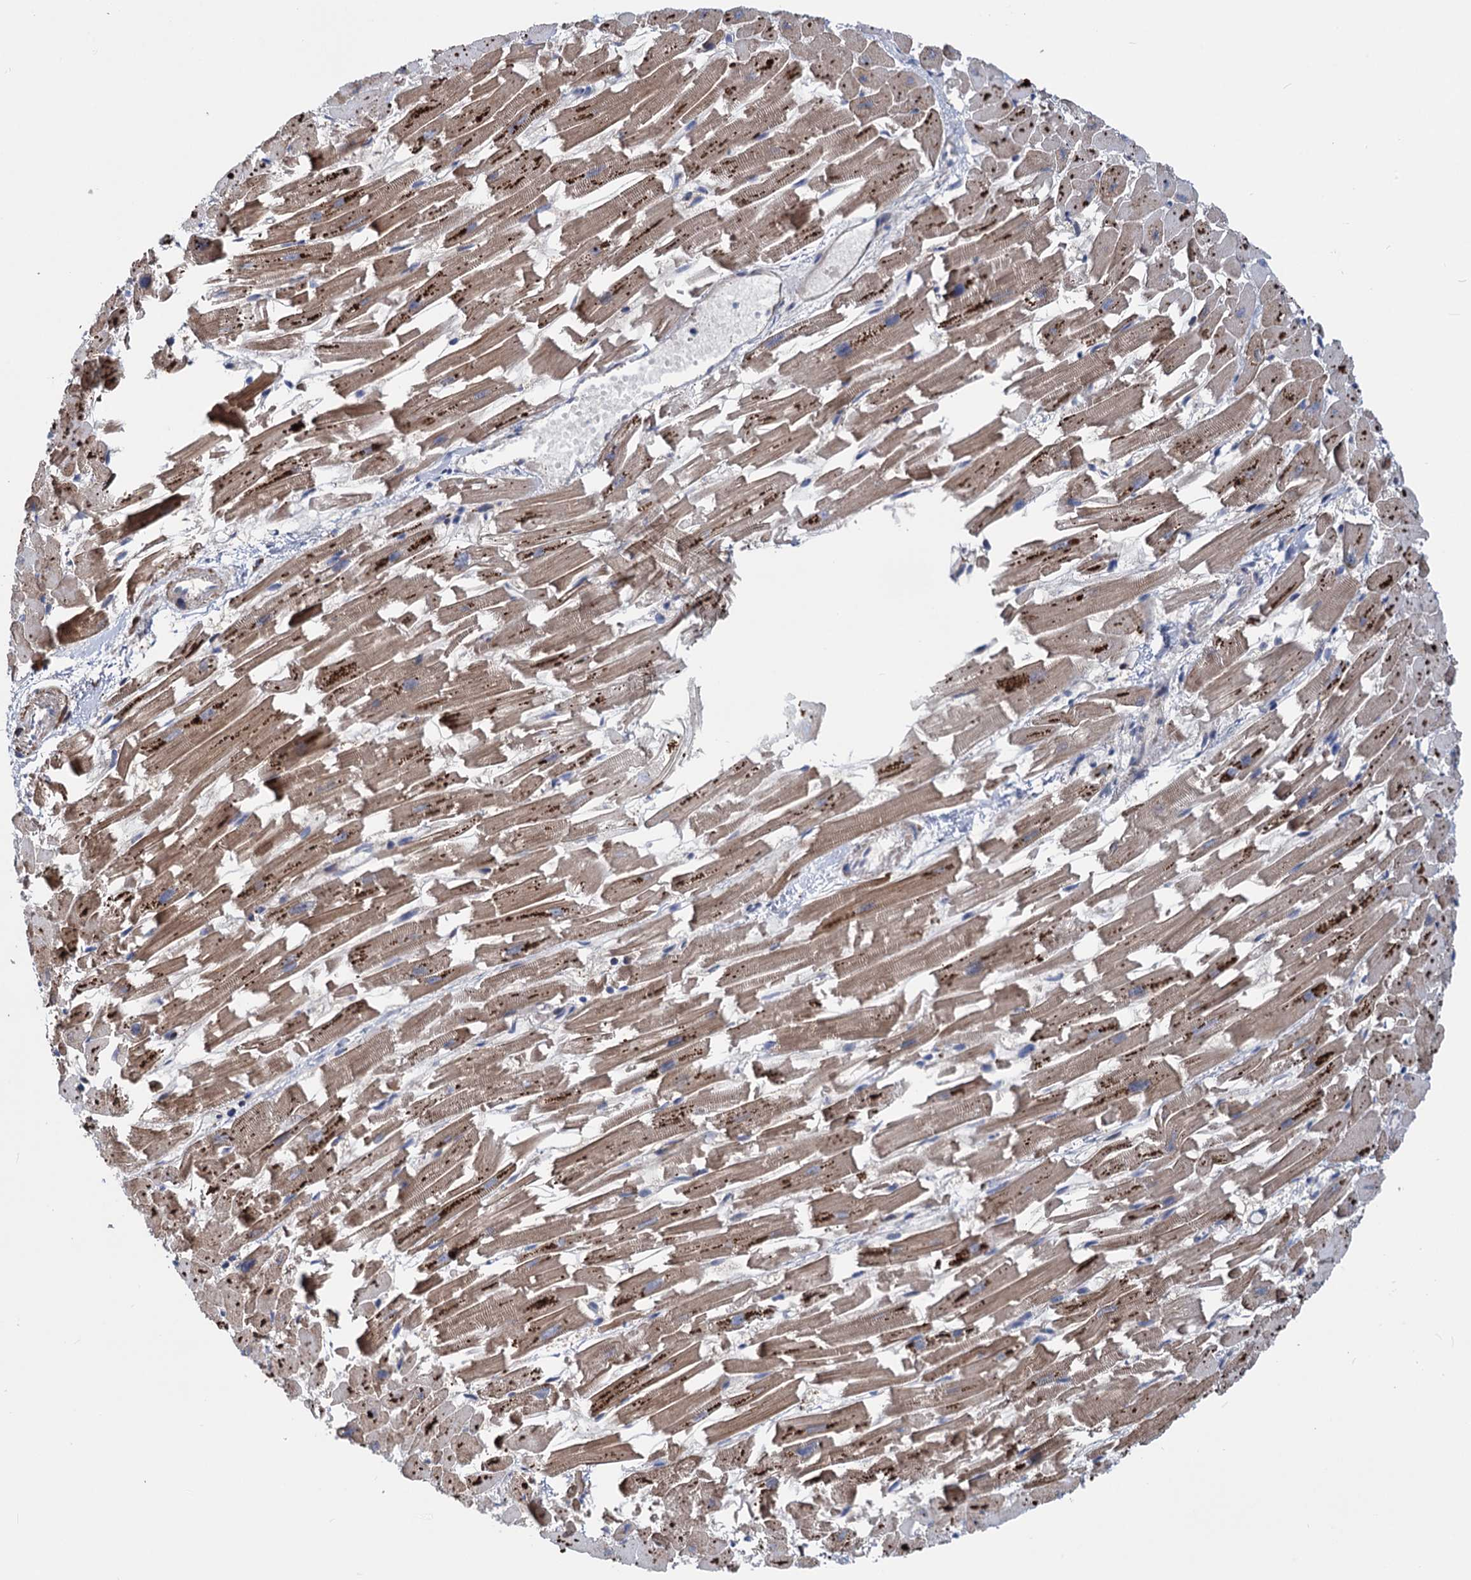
{"staining": {"intensity": "moderate", "quantity": "25%-75%", "location": "cytoplasmic/membranous"}, "tissue": "heart muscle", "cell_type": "Cardiomyocytes", "image_type": "normal", "snomed": [{"axis": "morphology", "description": "Normal tissue, NOS"}, {"axis": "topography", "description": "Heart"}], "caption": "A micrograph showing moderate cytoplasmic/membranous expression in about 25%-75% of cardiomyocytes in unremarkable heart muscle, as visualized by brown immunohistochemical staining.", "gene": "UBR1", "patient": {"sex": "female", "age": 64}}